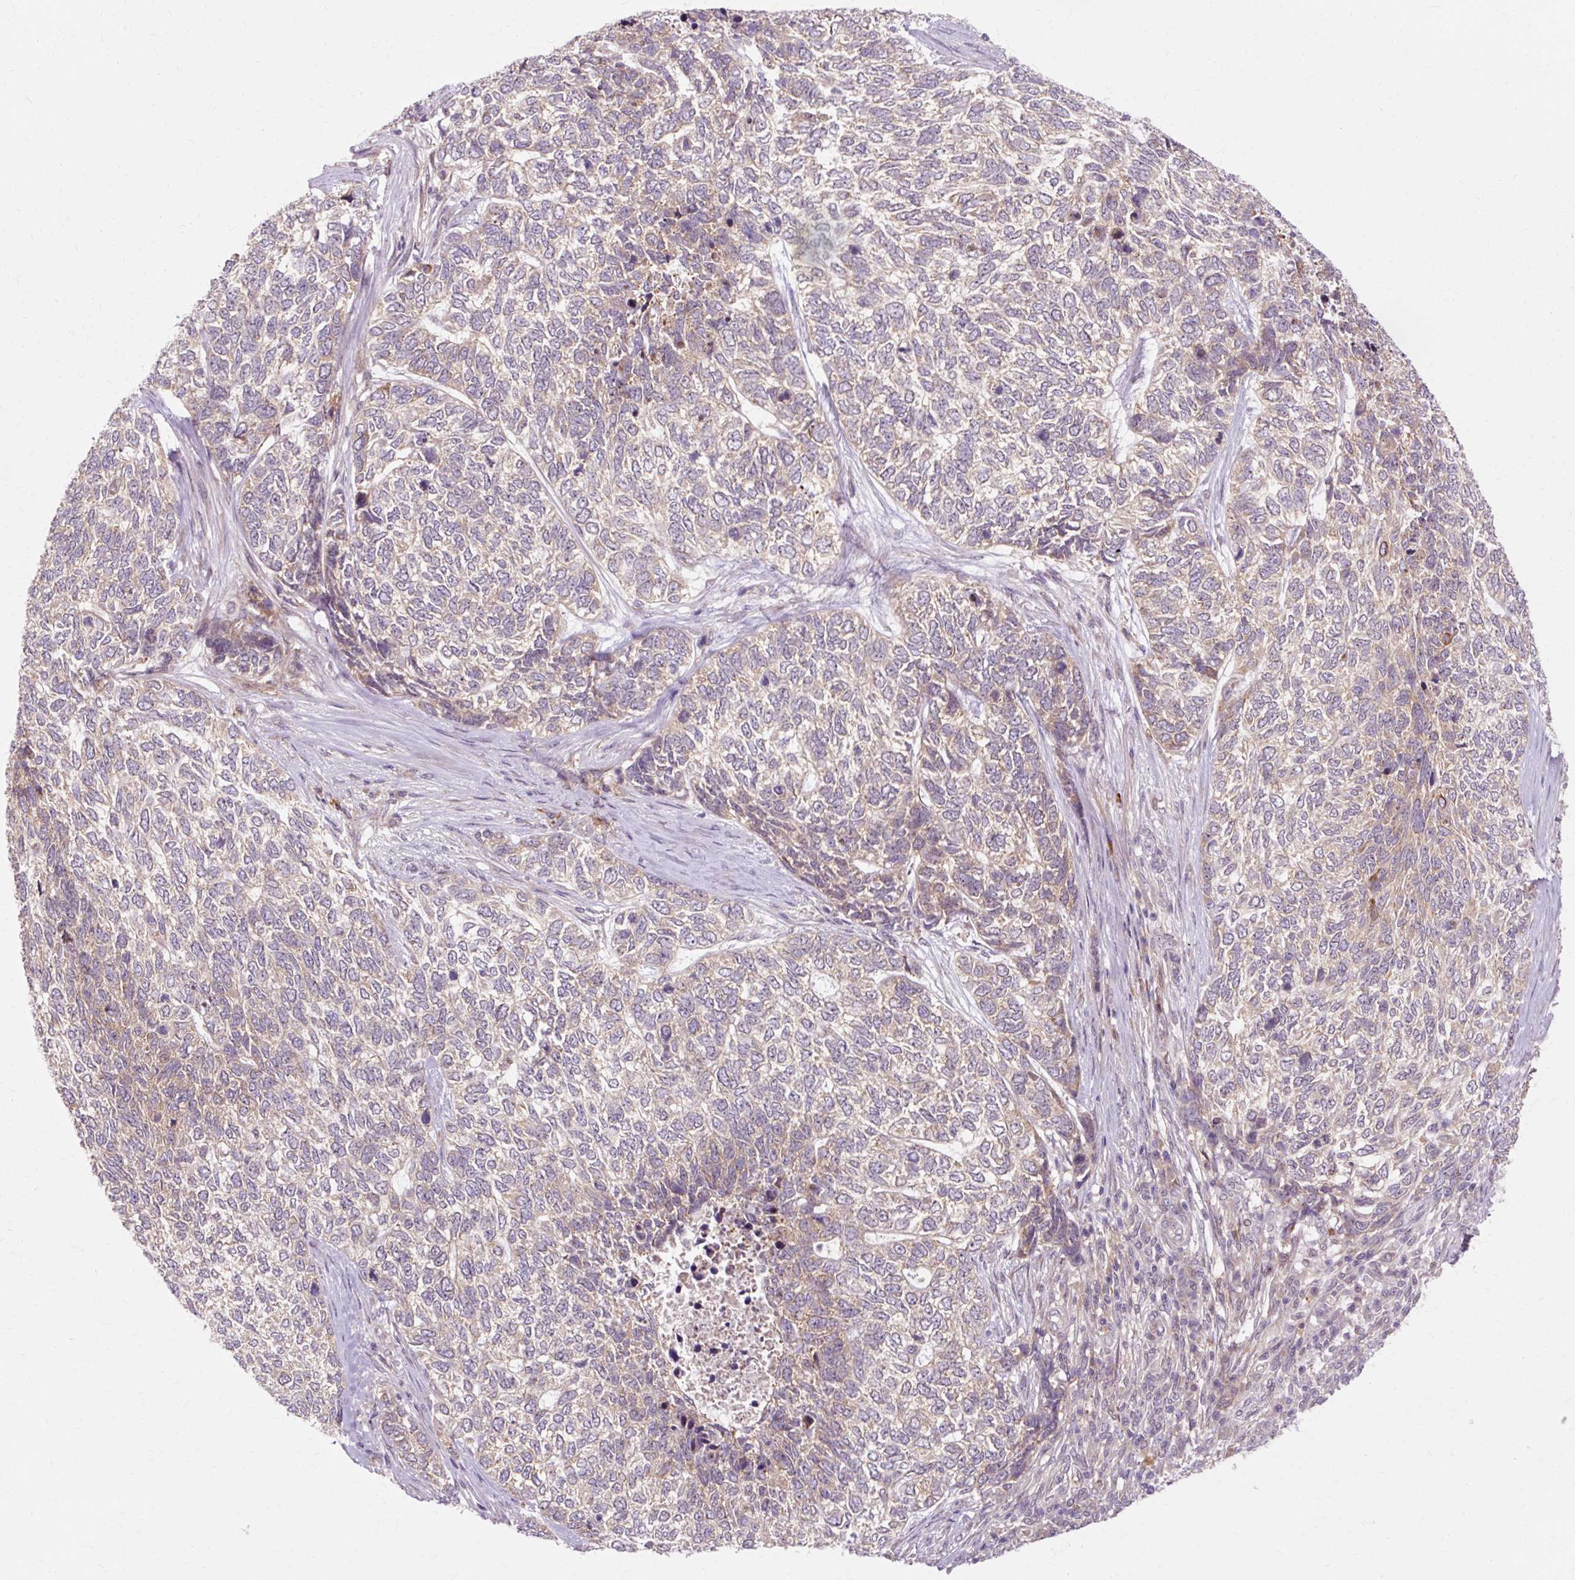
{"staining": {"intensity": "weak", "quantity": "25%-75%", "location": "cytoplasmic/membranous"}, "tissue": "skin cancer", "cell_type": "Tumor cells", "image_type": "cancer", "snomed": [{"axis": "morphology", "description": "Basal cell carcinoma"}, {"axis": "topography", "description": "Skin"}], "caption": "Immunohistochemical staining of human basal cell carcinoma (skin) displays weak cytoplasmic/membranous protein positivity in about 25%-75% of tumor cells.", "gene": "GEMIN2", "patient": {"sex": "female", "age": 65}}